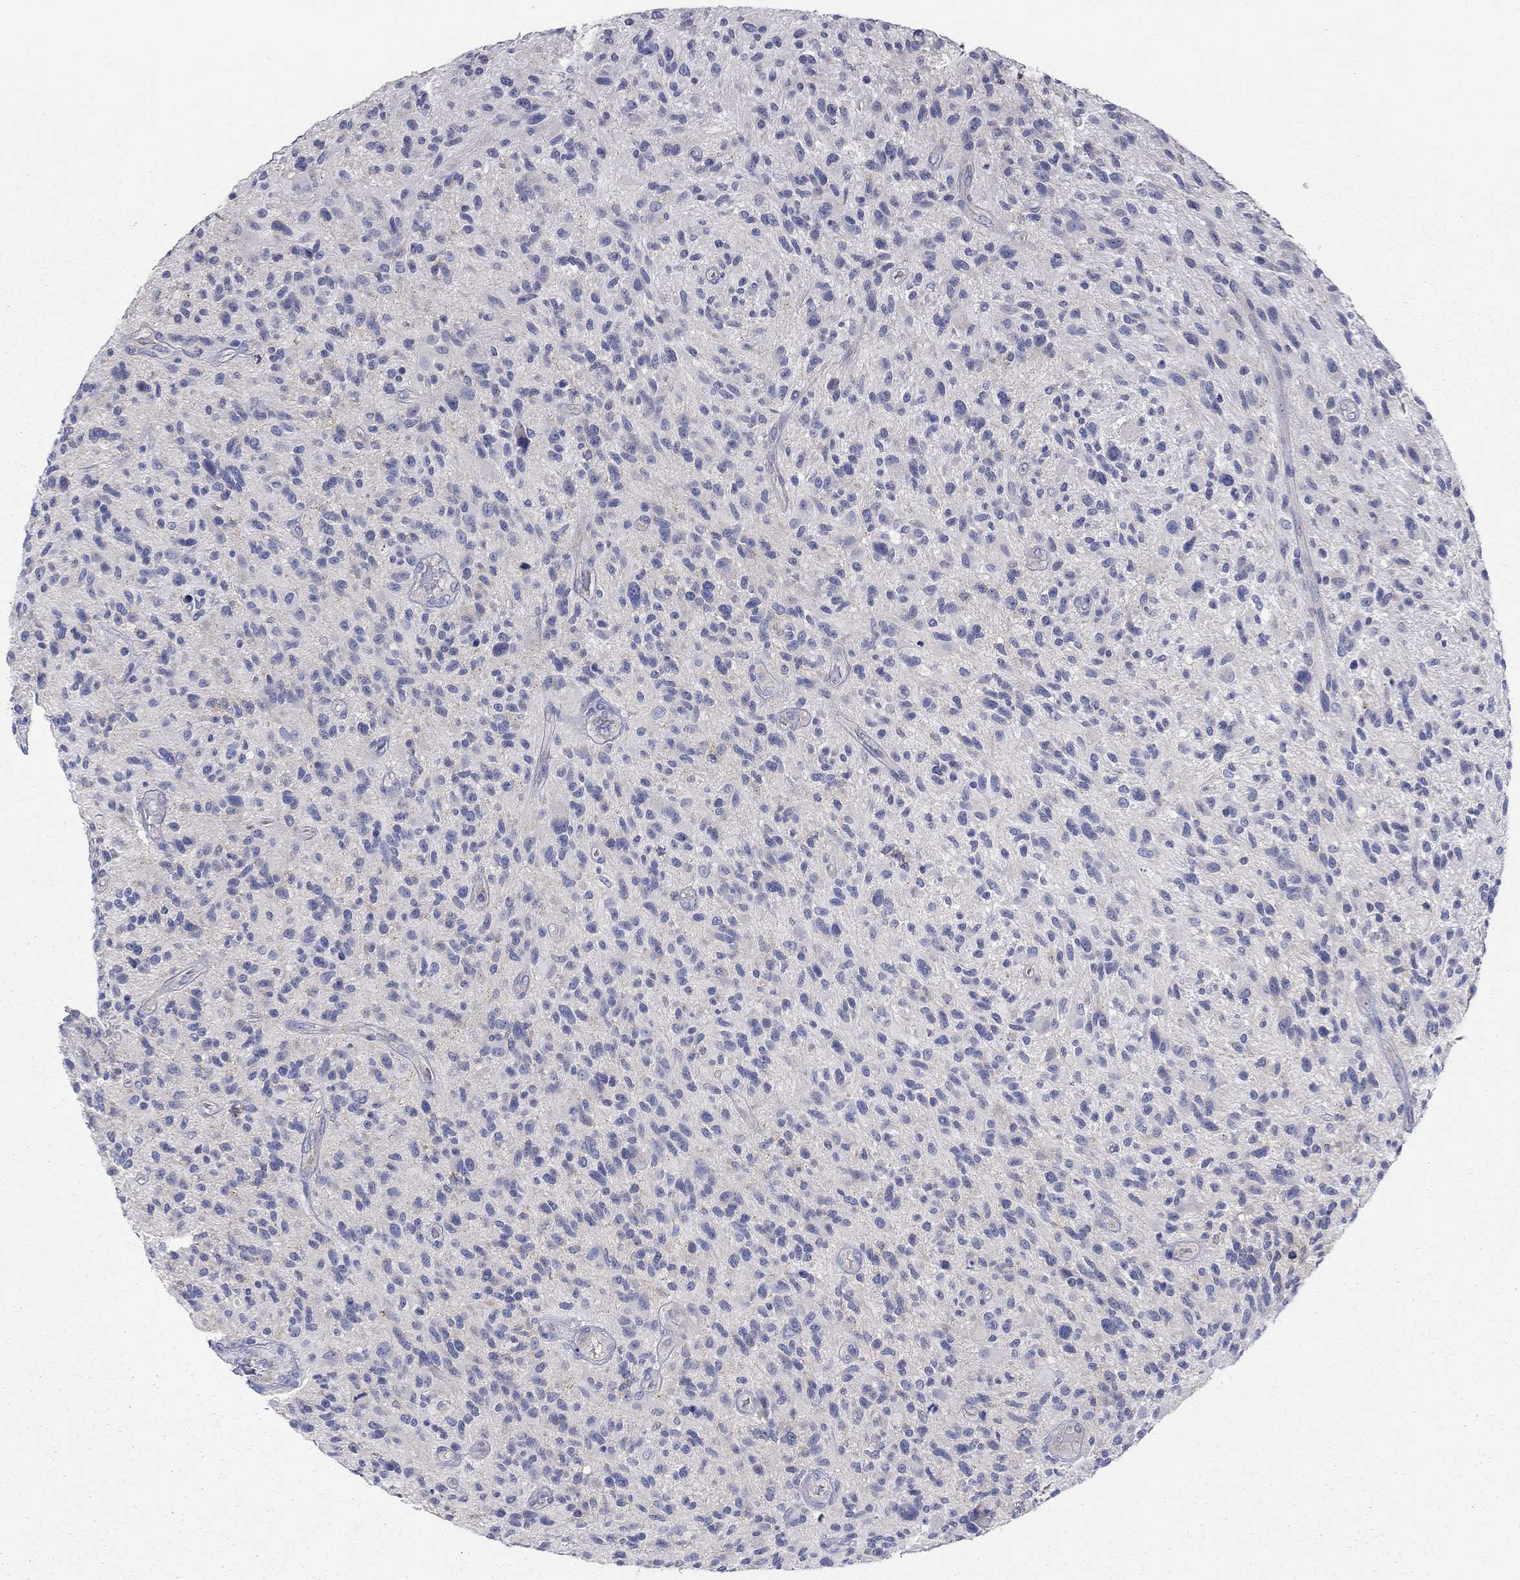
{"staining": {"intensity": "negative", "quantity": "none", "location": "none"}, "tissue": "glioma", "cell_type": "Tumor cells", "image_type": "cancer", "snomed": [{"axis": "morphology", "description": "Glioma, malignant, High grade"}, {"axis": "topography", "description": "Brain"}], "caption": "Immunohistochemical staining of human high-grade glioma (malignant) exhibits no significant positivity in tumor cells. Brightfield microscopy of immunohistochemistry stained with DAB (brown) and hematoxylin (blue), captured at high magnification.", "gene": "RCAN1", "patient": {"sex": "male", "age": 47}}